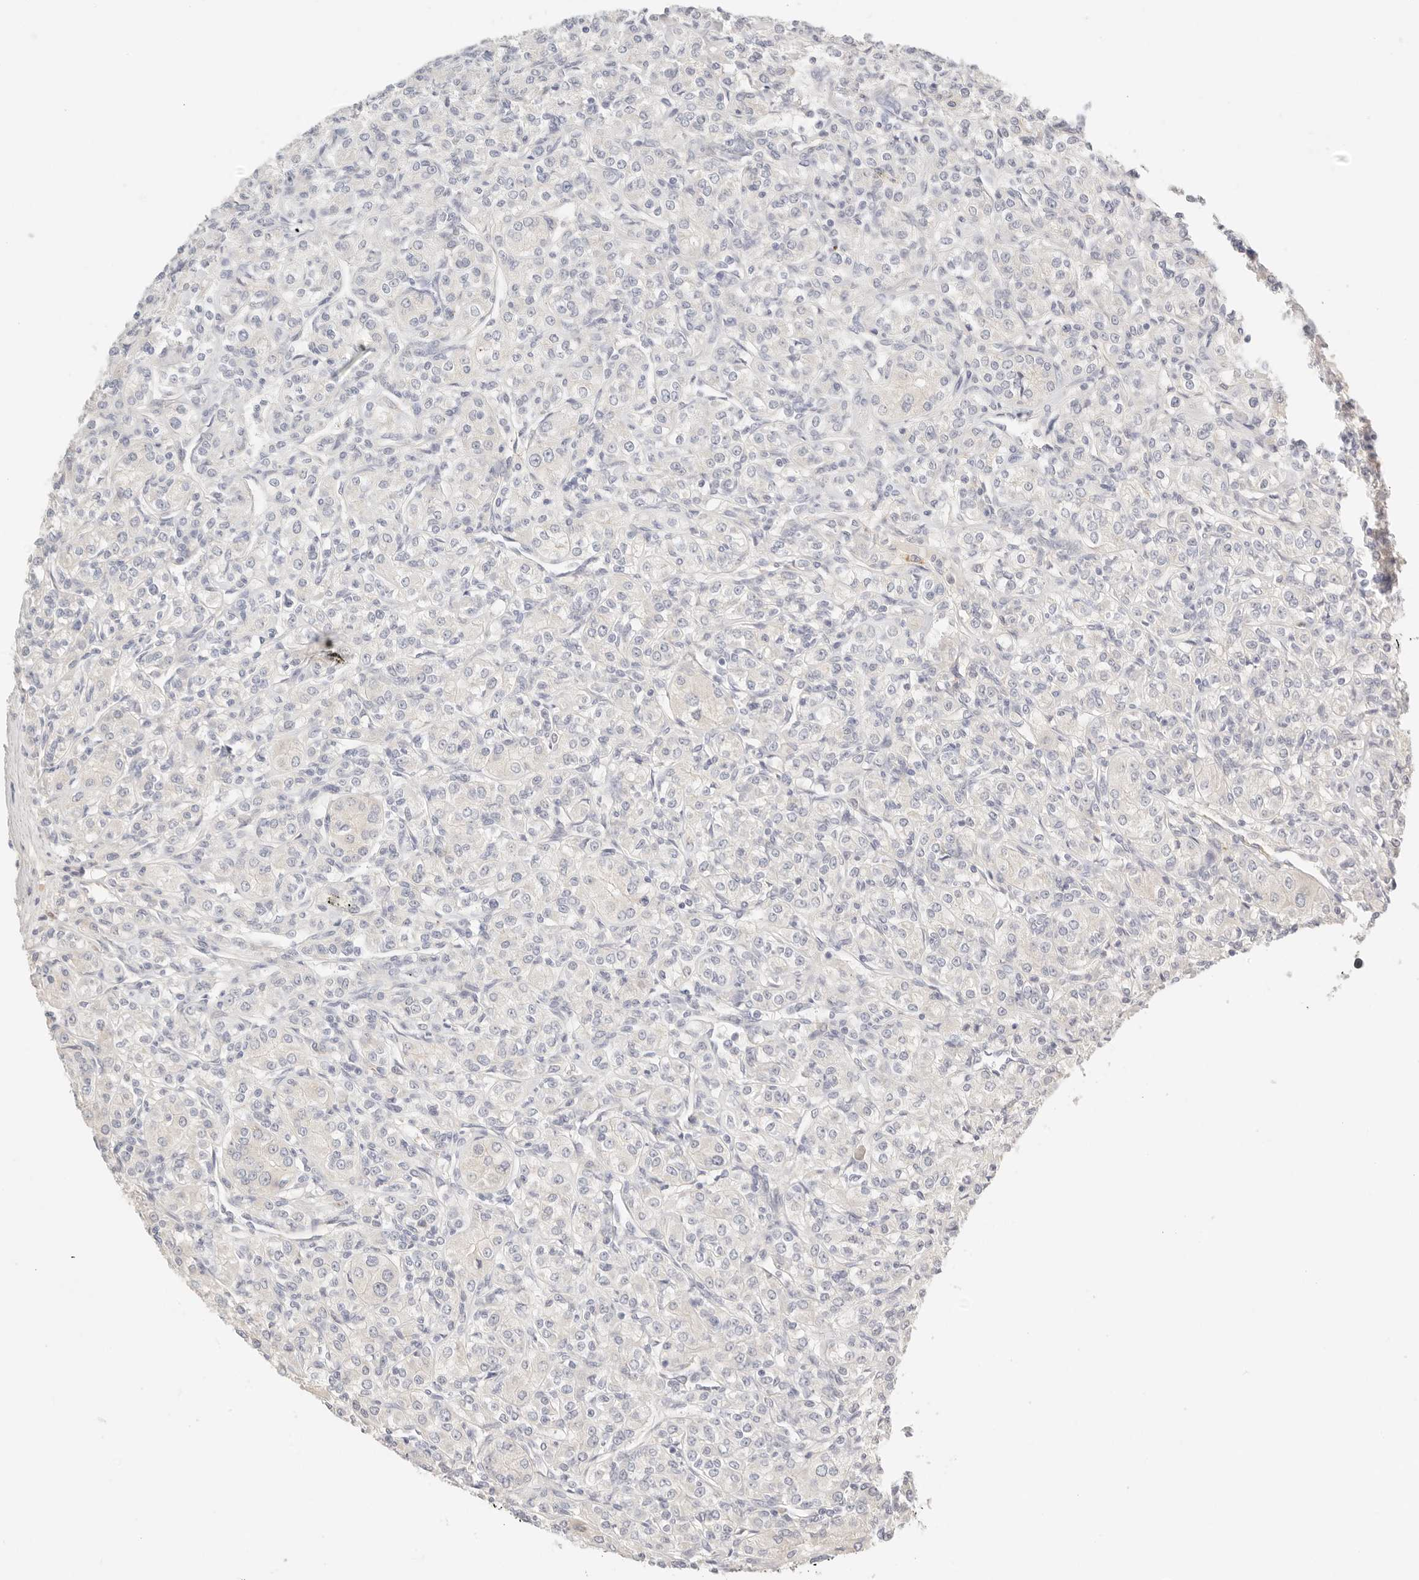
{"staining": {"intensity": "negative", "quantity": "none", "location": "none"}, "tissue": "renal cancer", "cell_type": "Tumor cells", "image_type": "cancer", "snomed": [{"axis": "morphology", "description": "Adenocarcinoma, NOS"}, {"axis": "topography", "description": "Kidney"}], "caption": "IHC histopathology image of adenocarcinoma (renal) stained for a protein (brown), which shows no positivity in tumor cells.", "gene": "CEP120", "patient": {"sex": "male", "age": 77}}